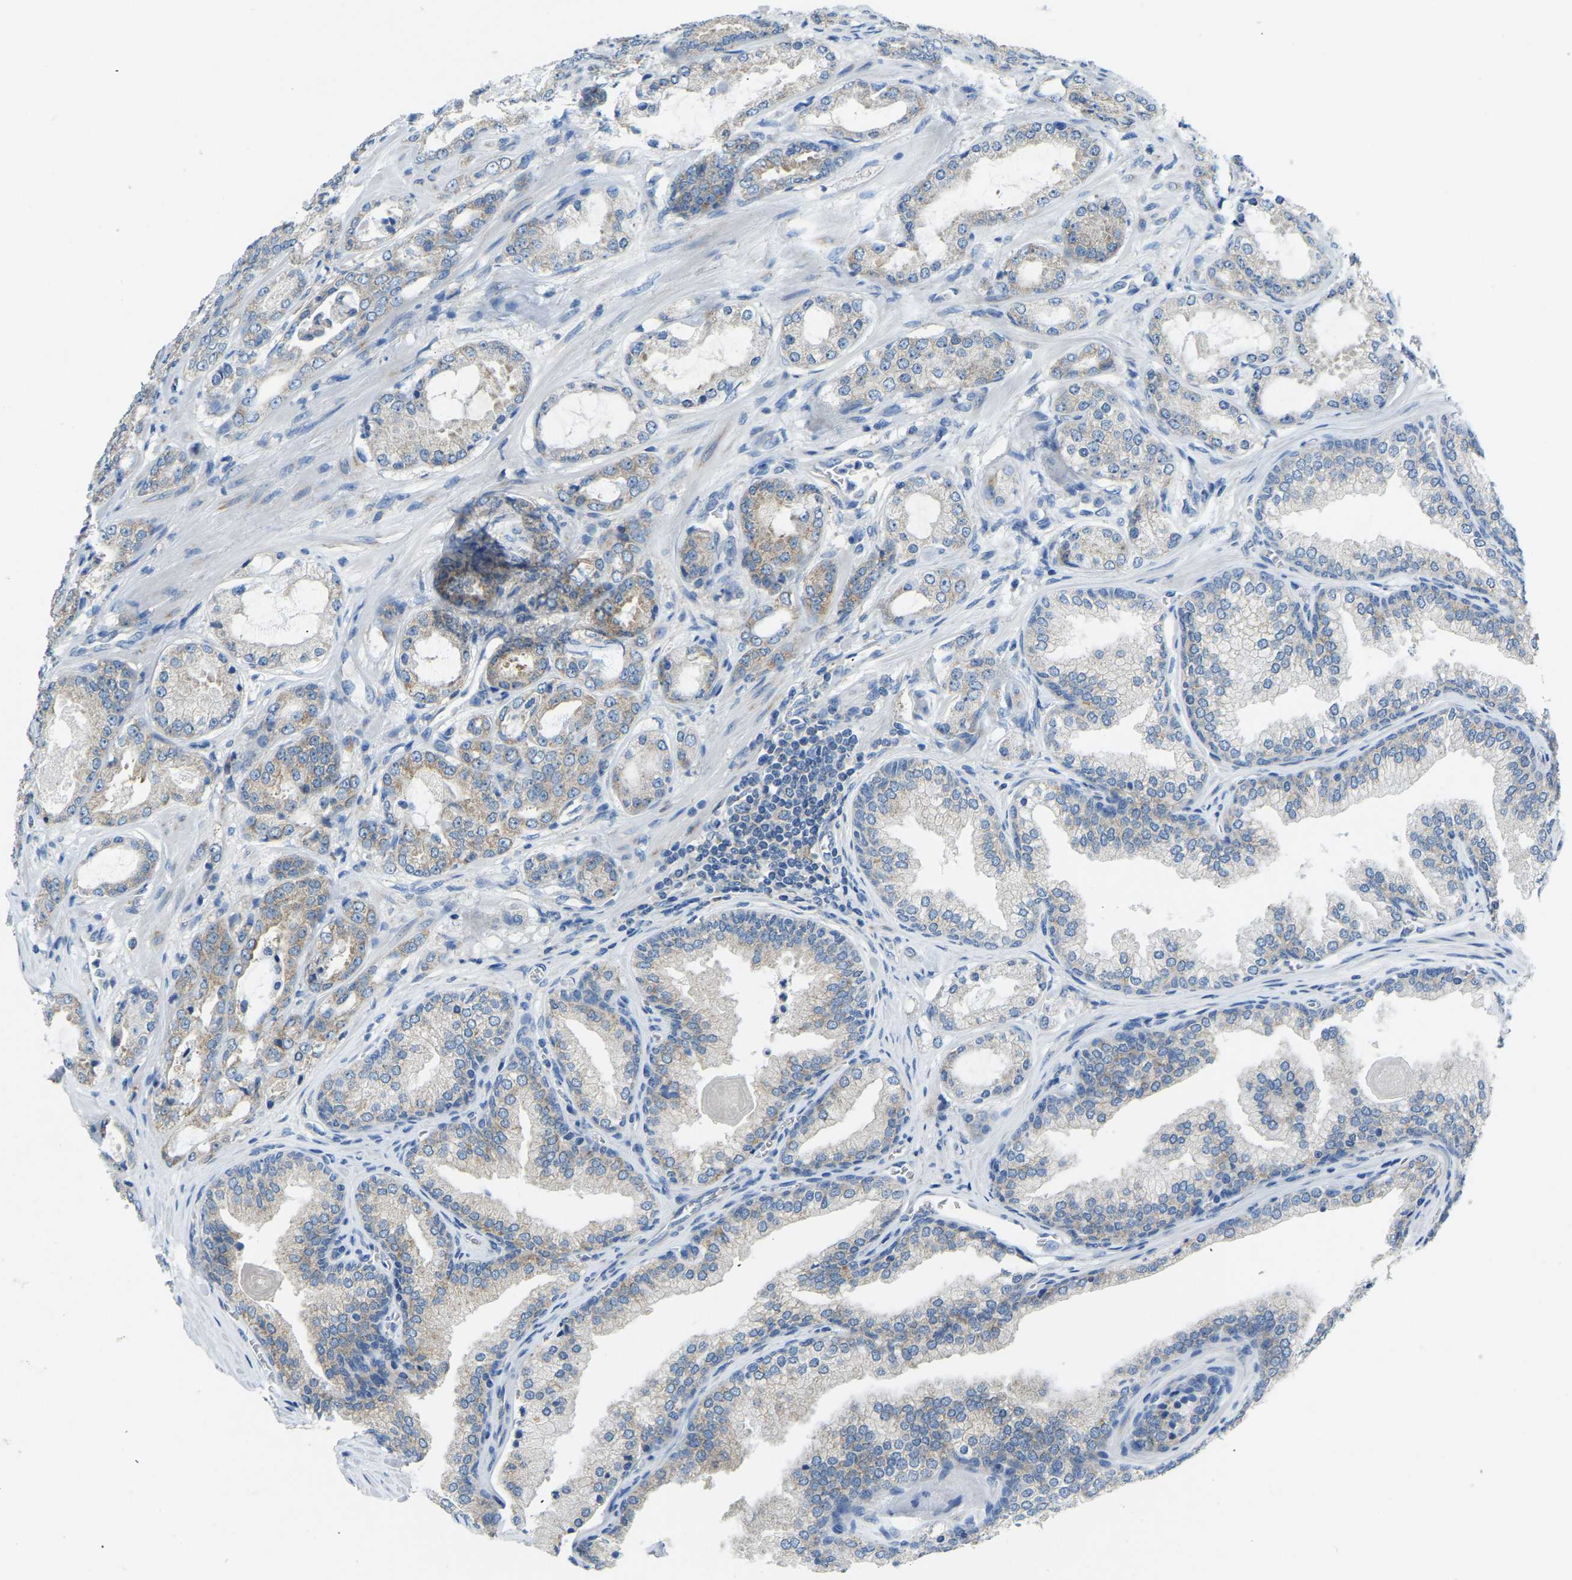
{"staining": {"intensity": "weak", "quantity": ">75%", "location": "cytoplasmic/membranous"}, "tissue": "prostate cancer", "cell_type": "Tumor cells", "image_type": "cancer", "snomed": [{"axis": "morphology", "description": "Adenocarcinoma, High grade"}, {"axis": "topography", "description": "Prostate"}], "caption": "Immunohistochemistry image of adenocarcinoma (high-grade) (prostate) stained for a protein (brown), which demonstrates low levels of weak cytoplasmic/membranous staining in approximately >75% of tumor cells.", "gene": "SND1", "patient": {"sex": "male", "age": 65}}